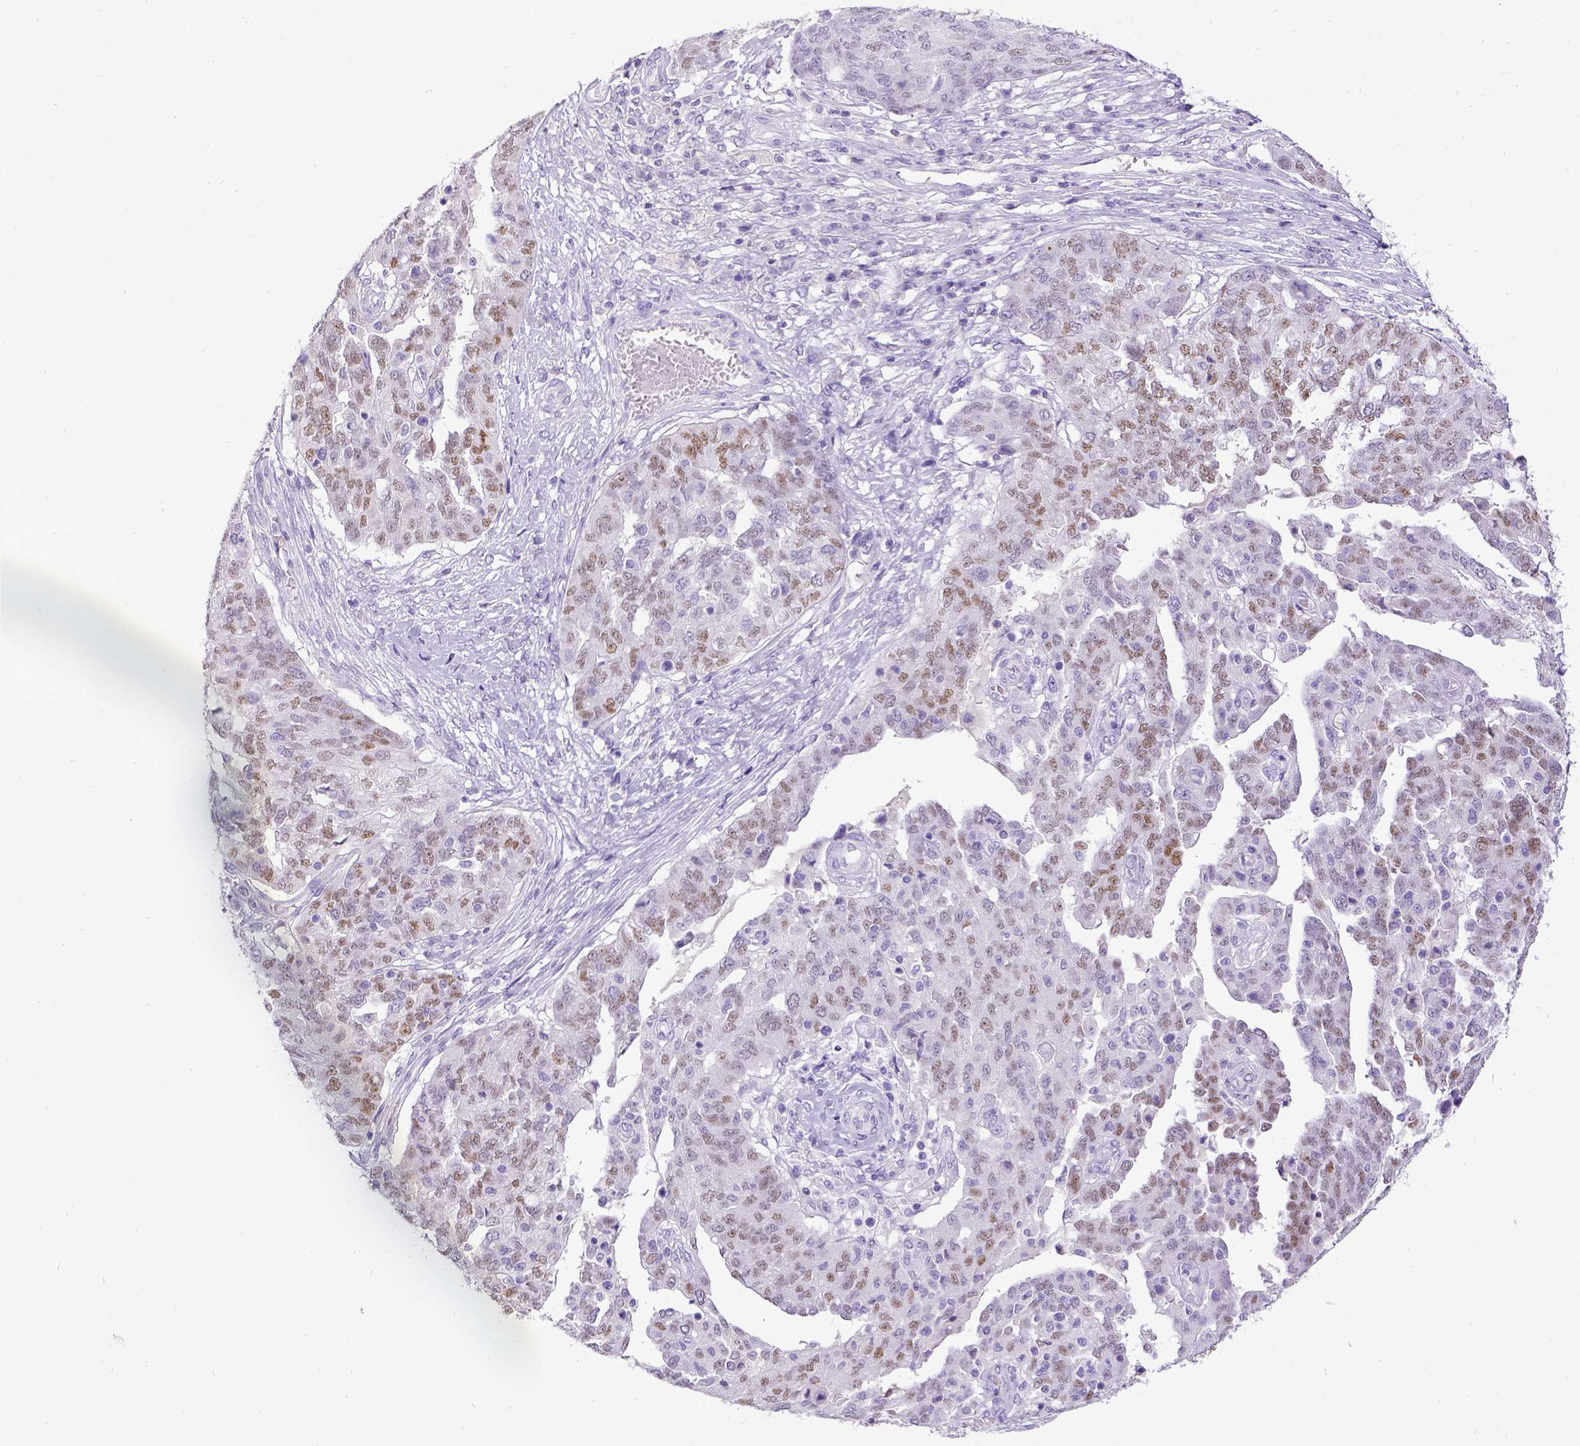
{"staining": {"intensity": "weak", "quantity": "25%-75%", "location": "nuclear"}, "tissue": "ovarian cancer", "cell_type": "Tumor cells", "image_type": "cancer", "snomed": [{"axis": "morphology", "description": "Cystadenocarcinoma, serous, NOS"}, {"axis": "topography", "description": "Ovary"}], "caption": "Serous cystadenocarcinoma (ovarian) stained for a protein (brown) reveals weak nuclear positive staining in approximately 25%-75% of tumor cells.", "gene": "ESR1", "patient": {"sex": "female", "age": 67}}